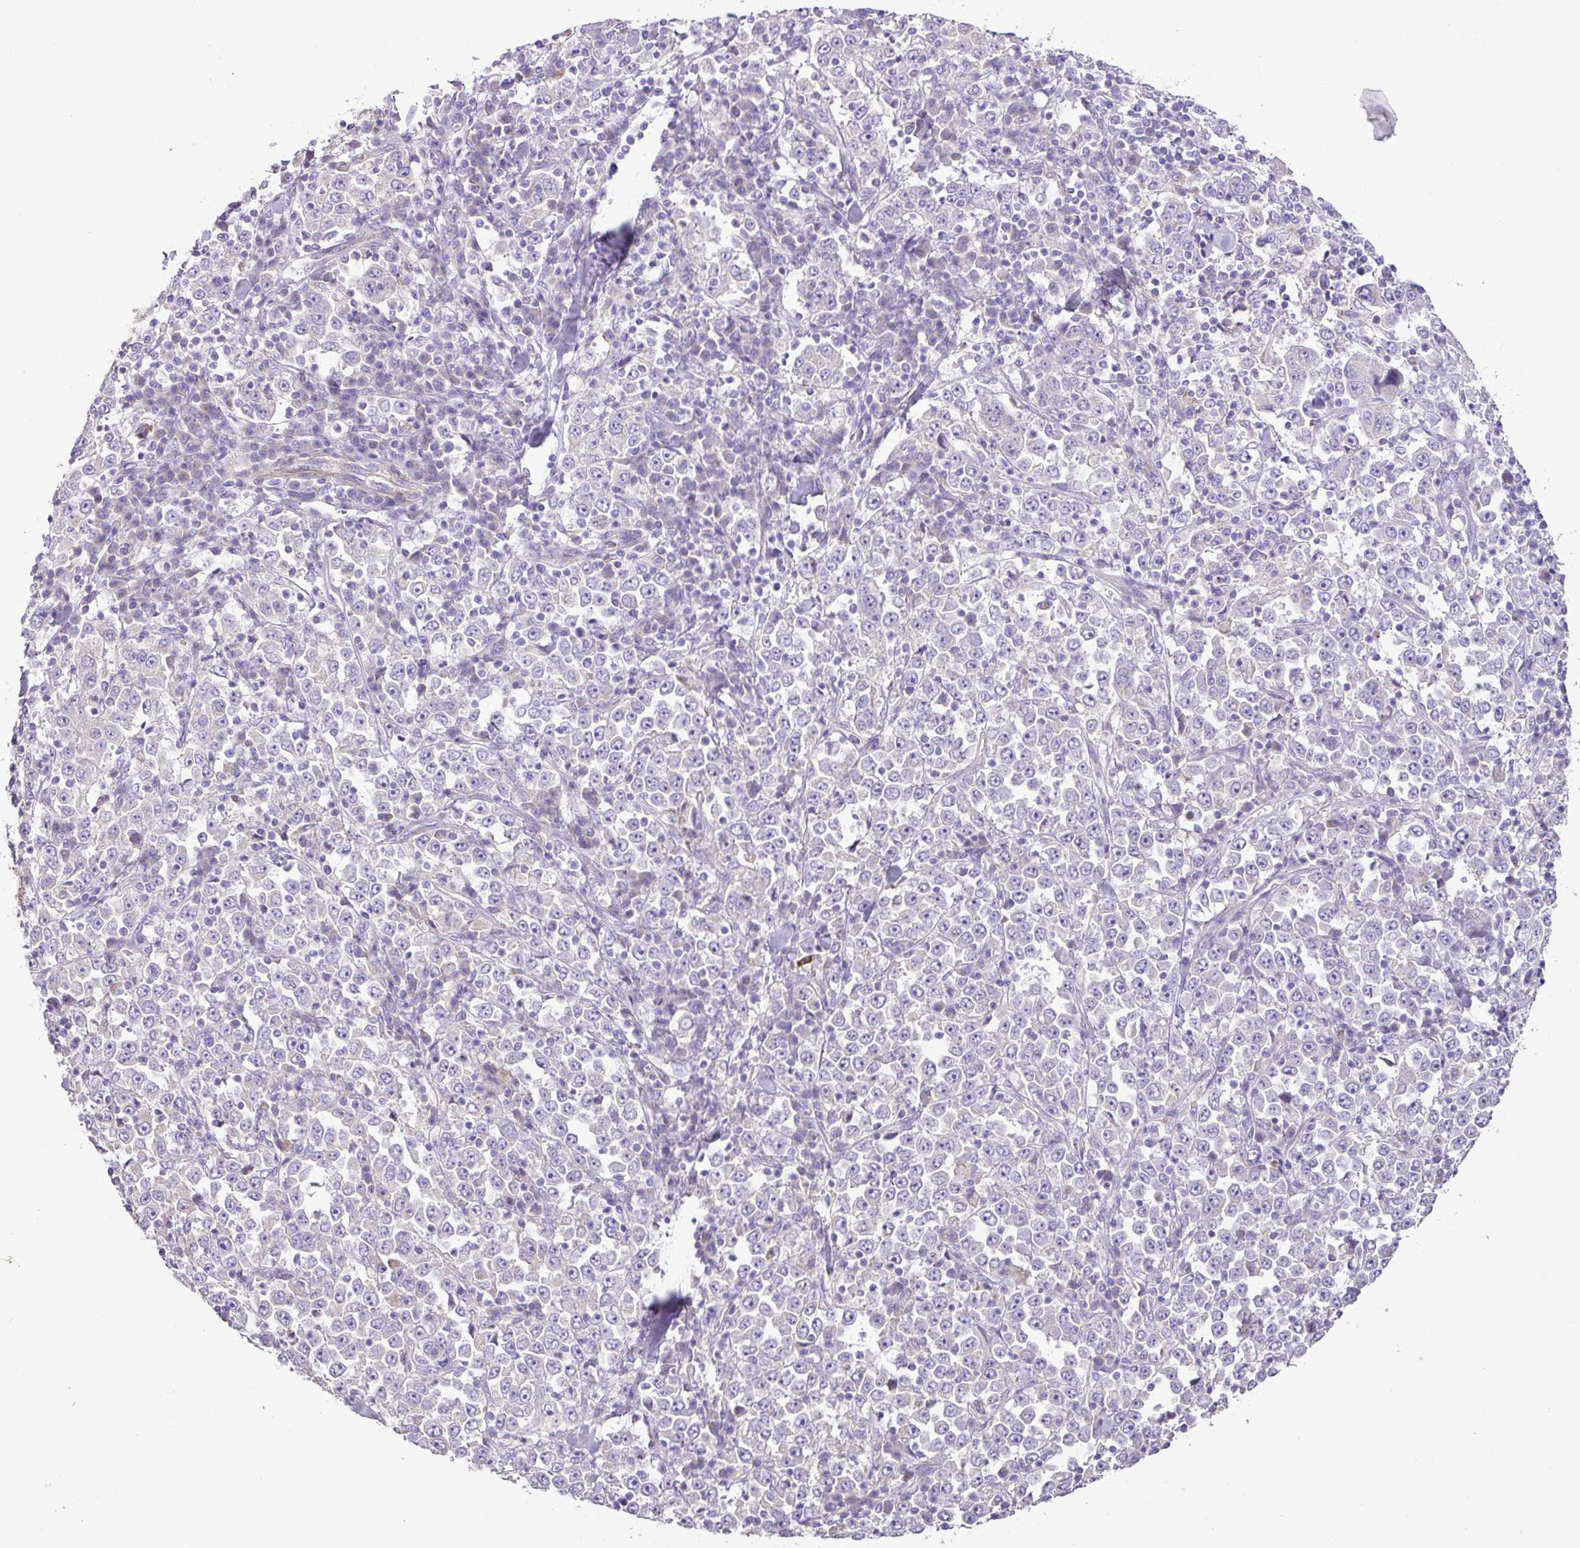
{"staining": {"intensity": "negative", "quantity": "none", "location": "none"}, "tissue": "stomach cancer", "cell_type": "Tumor cells", "image_type": "cancer", "snomed": [{"axis": "morphology", "description": "Normal tissue, NOS"}, {"axis": "morphology", "description": "Adenocarcinoma, NOS"}, {"axis": "topography", "description": "Stomach, upper"}, {"axis": "topography", "description": "Stomach"}], "caption": "Adenocarcinoma (stomach) was stained to show a protein in brown. There is no significant expression in tumor cells.", "gene": "MRRF", "patient": {"sex": "male", "age": 59}}